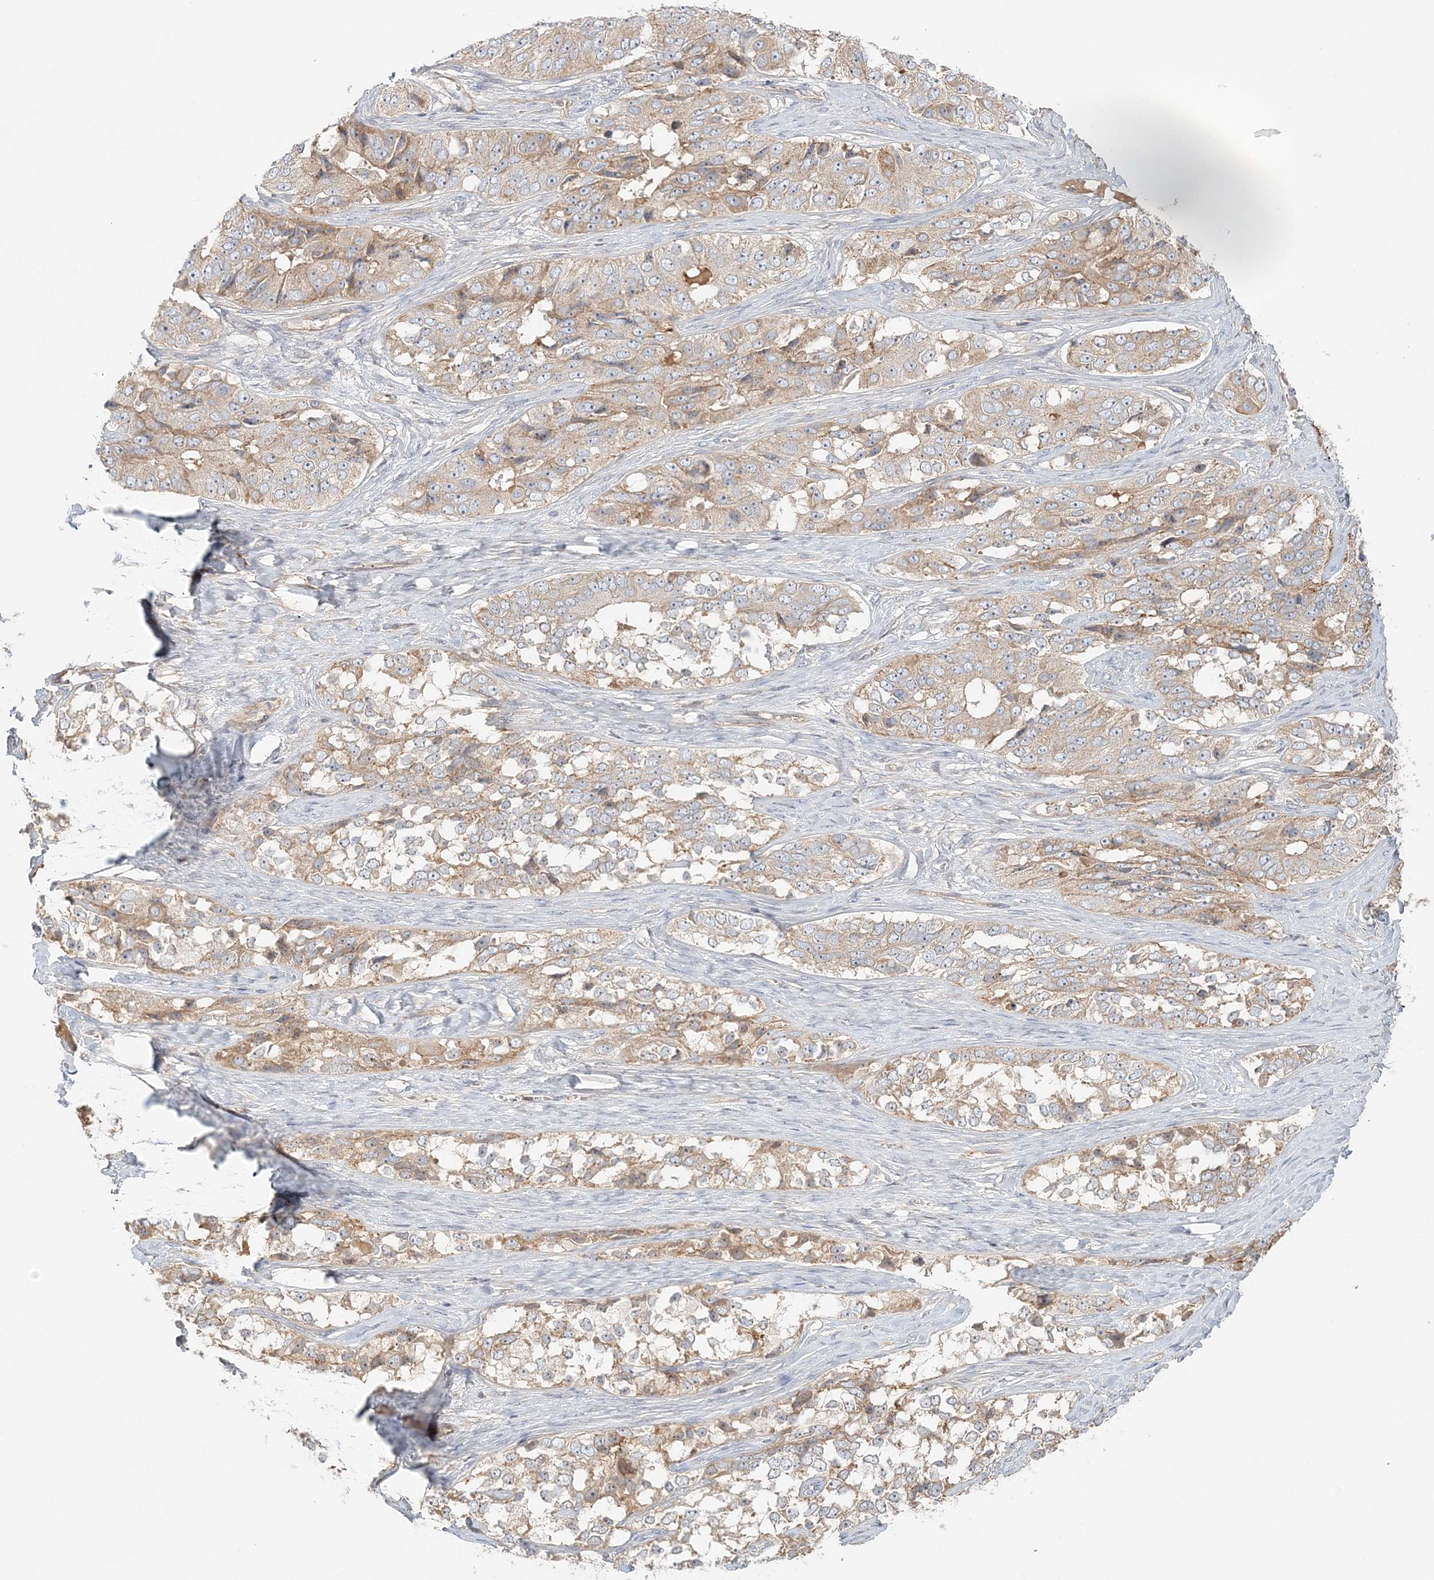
{"staining": {"intensity": "moderate", "quantity": "25%-75%", "location": "cytoplasmic/membranous"}, "tissue": "ovarian cancer", "cell_type": "Tumor cells", "image_type": "cancer", "snomed": [{"axis": "morphology", "description": "Carcinoma, endometroid"}, {"axis": "topography", "description": "Ovary"}], "caption": "Ovarian endometroid carcinoma tissue exhibits moderate cytoplasmic/membranous expression in about 25%-75% of tumor cells Nuclei are stained in blue.", "gene": "KIAA0232", "patient": {"sex": "female", "age": 51}}